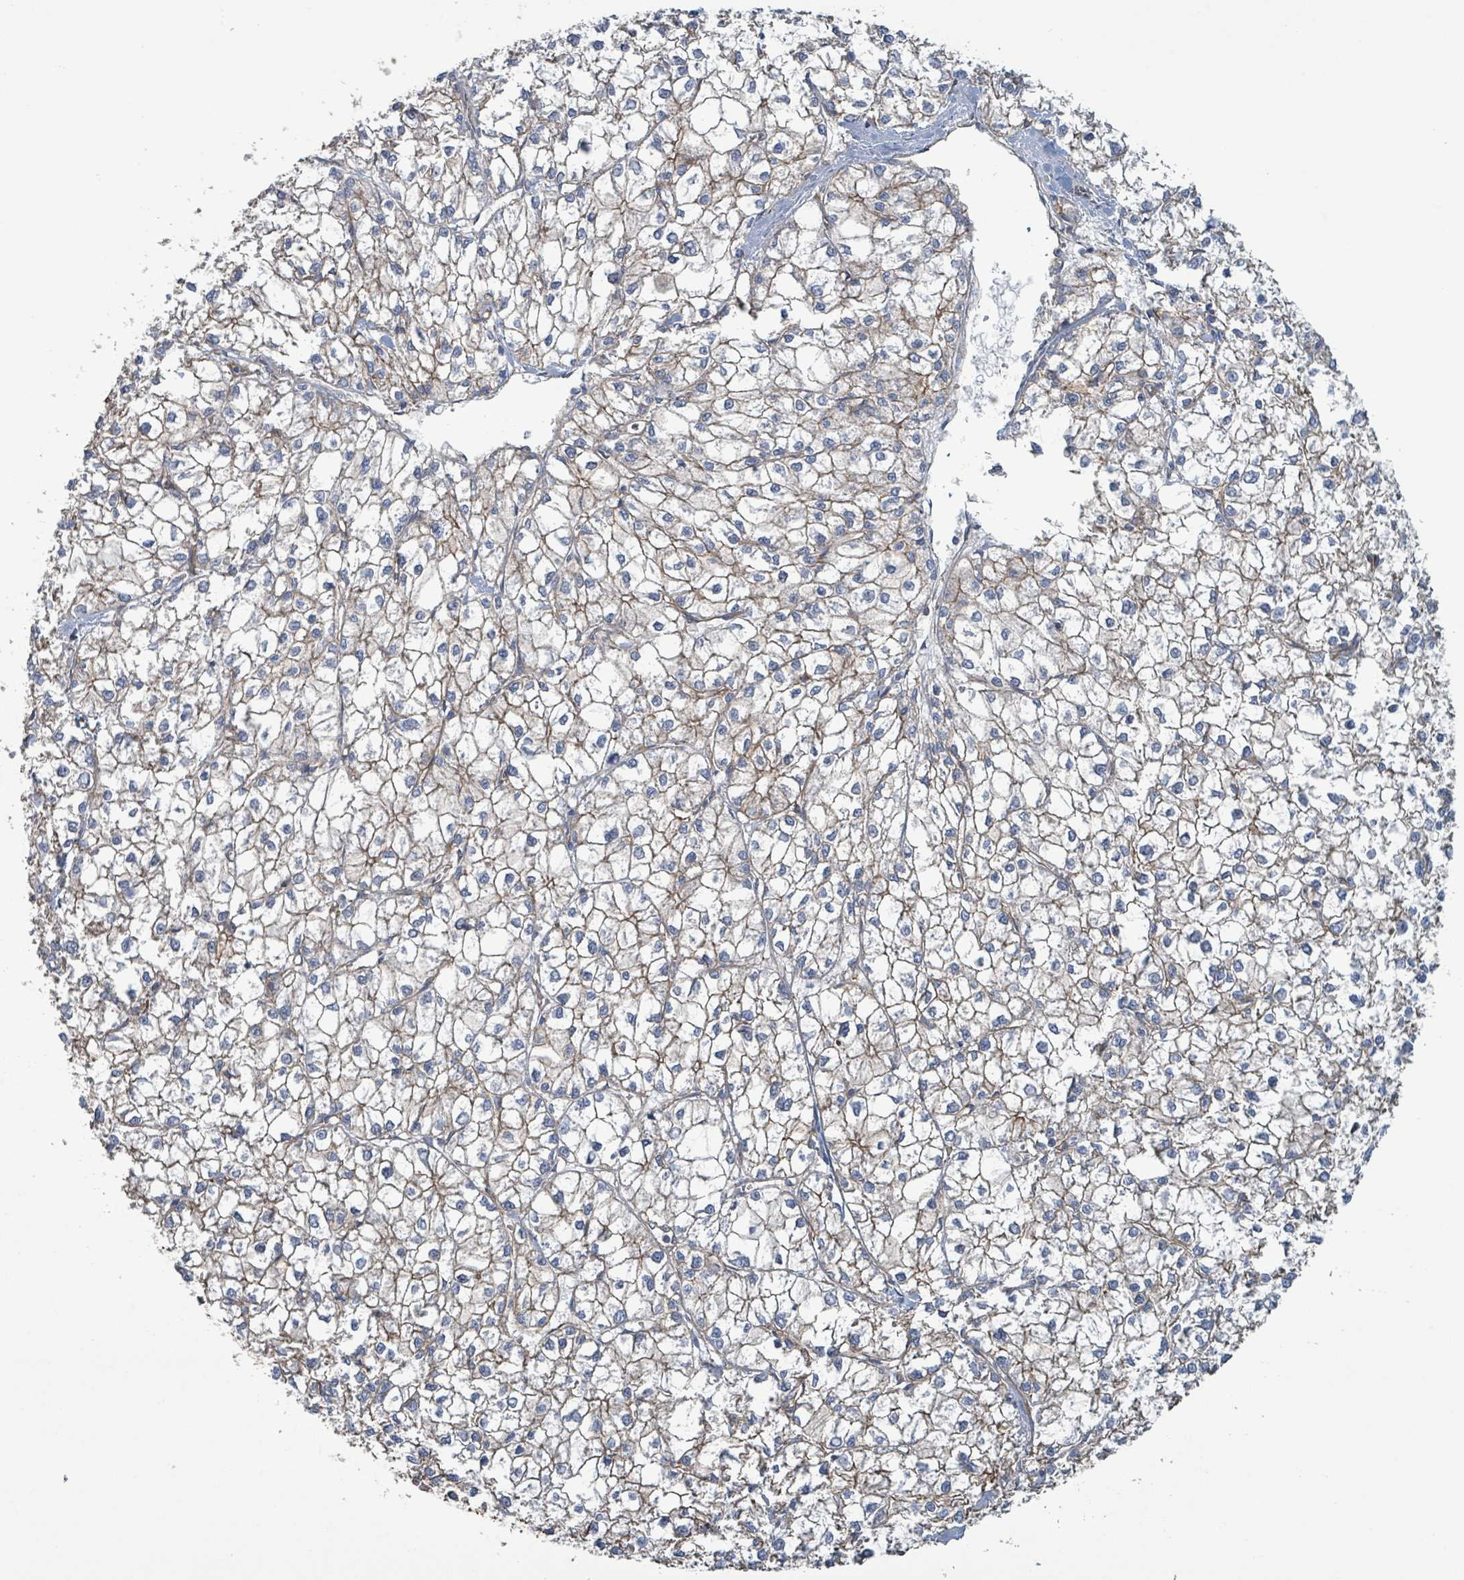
{"staining": {"intensity": "weak", "quantity": "<25%", "location": "cytoplasmic/membranous"}, "tissue": "liver cancer", "cell_type": "Tumor cells", "image_type": "cancer", "snomed": [{"axis": "morphology", "description": "Carcinoma, Hepatocellular, NOS"}, {"axis": "topography", "description": "Liver"}], "caption": "IHC photomicrograph of neoplastic tissue: human liver cancer (hepatocellular carcinoma) stained with DAB (3,3'-diaminobenzidine) reveals no significant protein staining in tumor cells.", "gene": "LDOC1", "patient": {"sex": "female", "age": 43}}